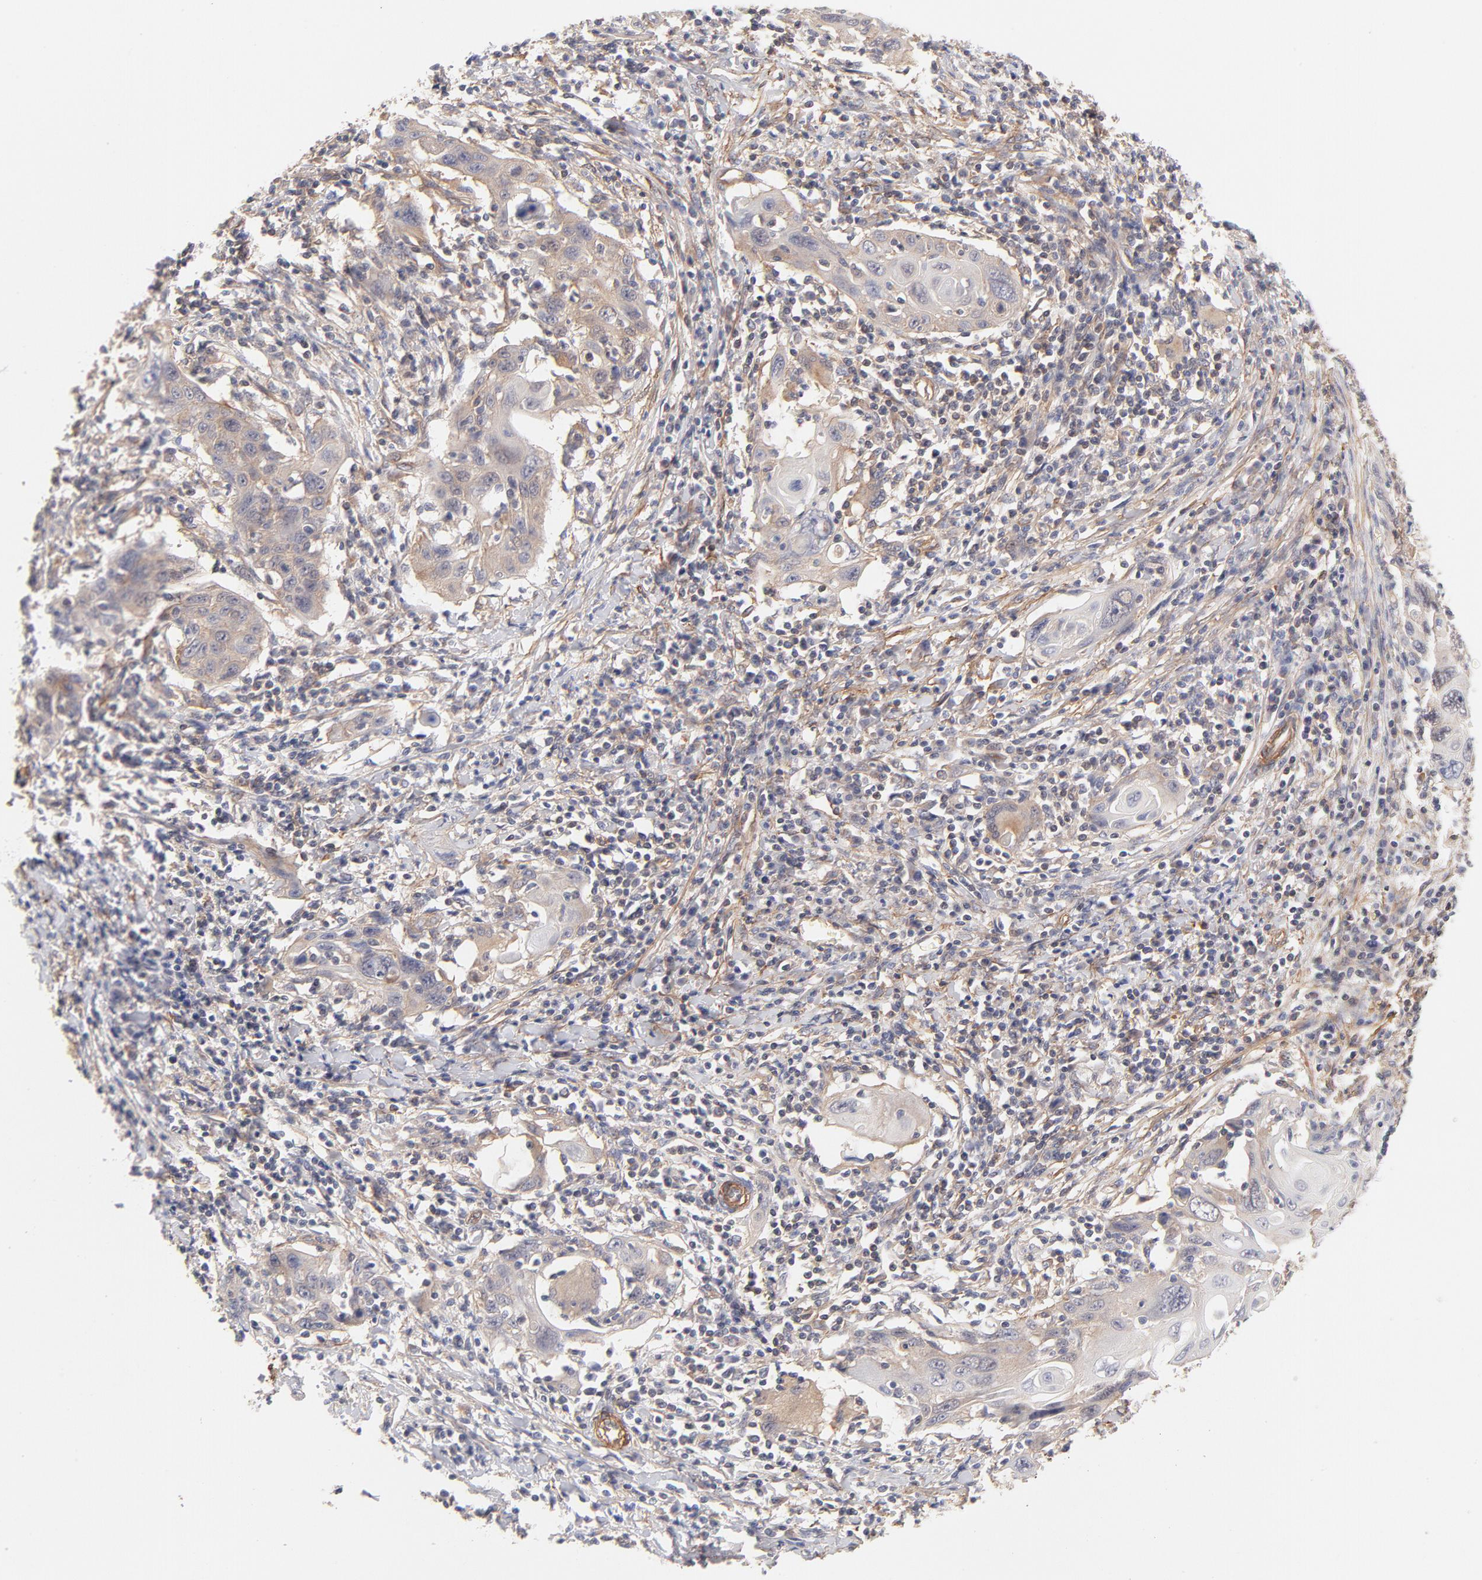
{"staining": {"intensity": "negative", "quantity": "none", "location": "none"}, "tissue": "cervical cancer", "cell_type": "Tumor cells", "image_type": "cancer", "snomed": [{"axis": "morphology", "description": "Squamous cell carcinoma, NOS"}, {"axis": "topography", "description": "Cervix"}], "caption": "Human cervical cancer stained for a protein using IHC reveals no positivity in tumor cells.", "gene": "LDLRAP1", "patient": {"sex": "female", "age": 54}}